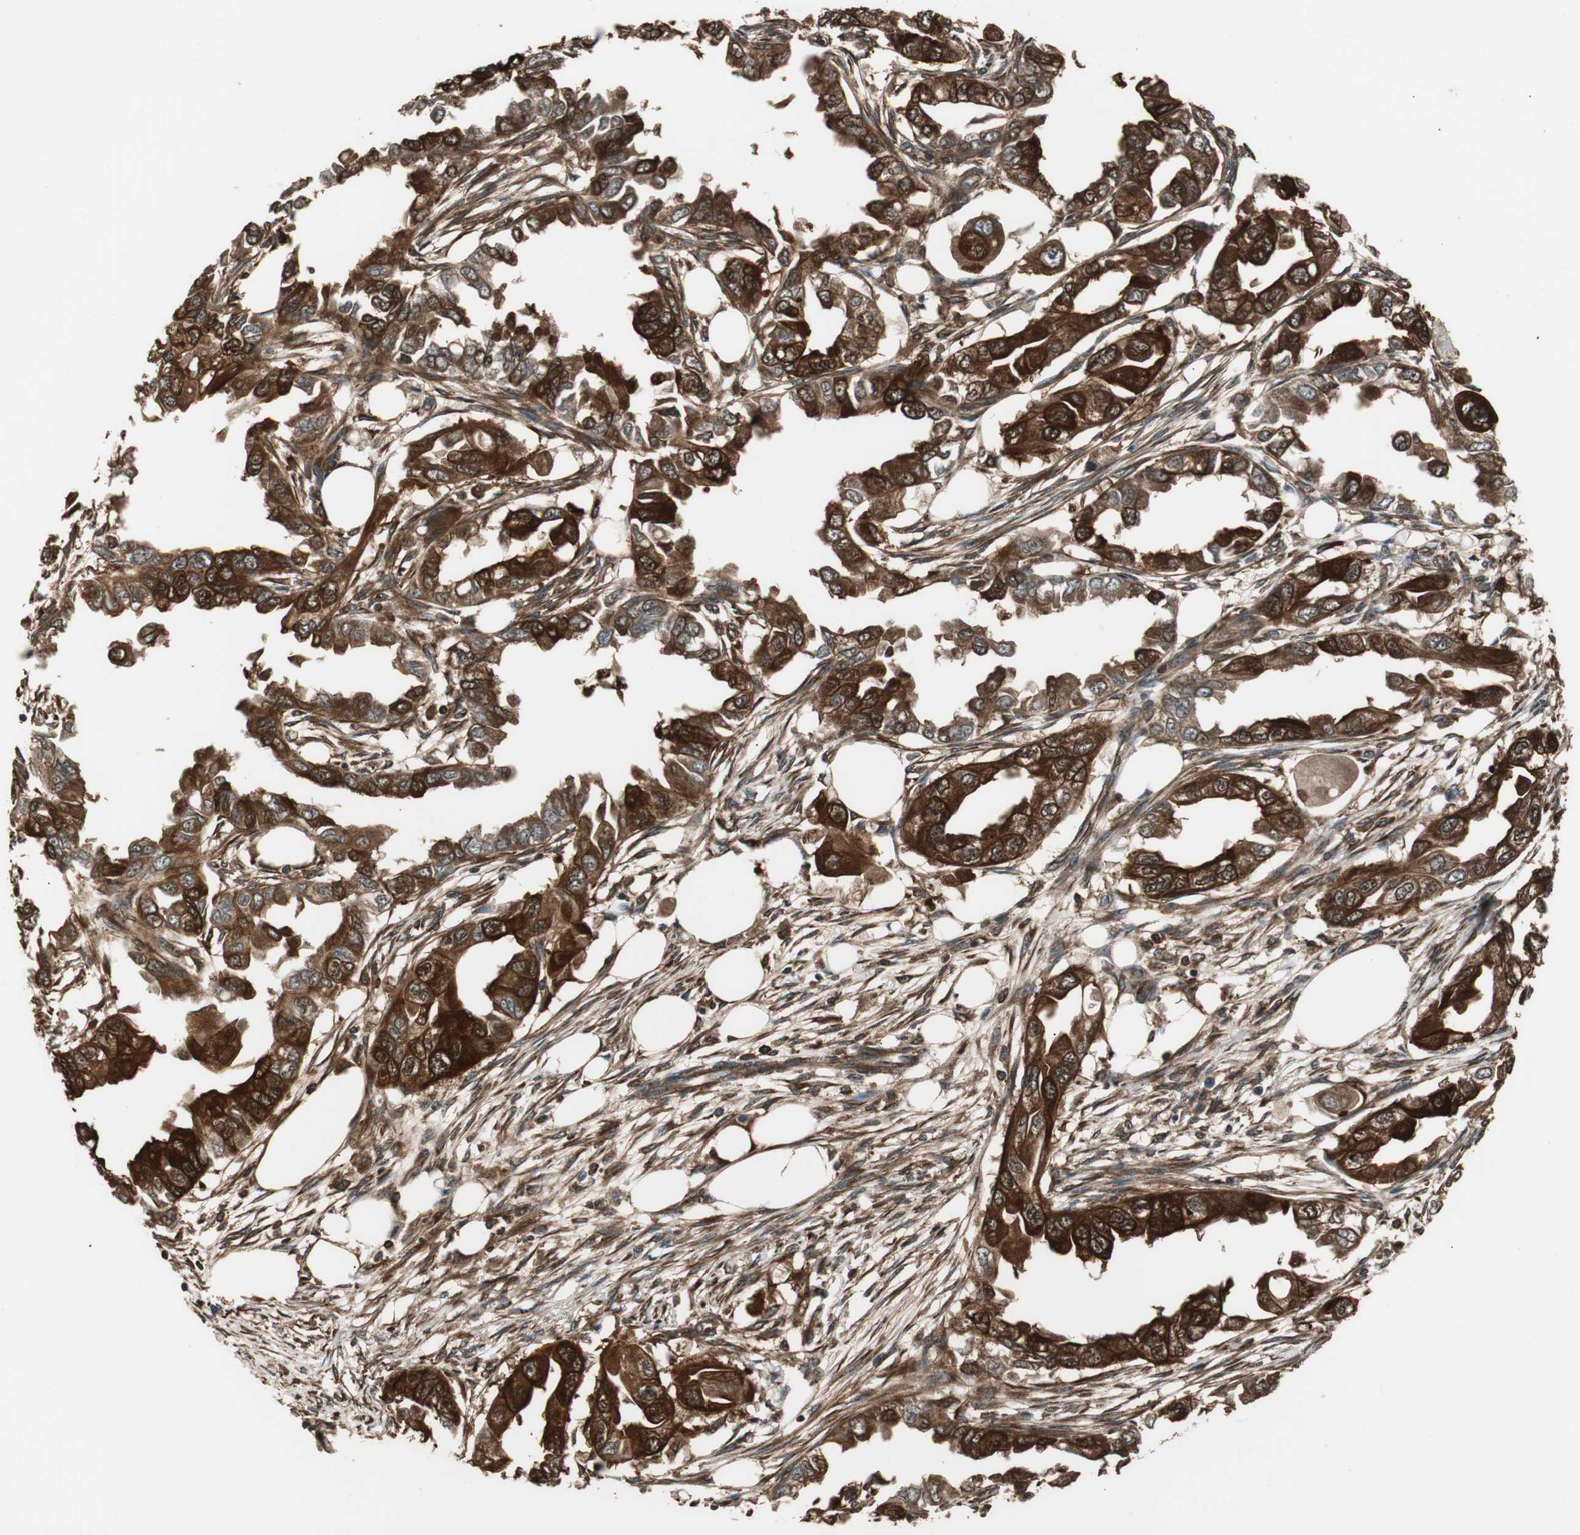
{"staining": {"intensity": "strong", "quantity": ">75%", "location": "cytoplasmic/membranous"}, "tissue": "endometrial cancer", "cell_type": "Tumor cells", "image_type": "cancer", "snomed": [{"axis": "morphology", "description": "Adenocarcinoma, NOS"}, {"axis": "topography", "description": "Endometrium"}], "caption": "A micrograph showing strong cytoplasmic/membranous staining in approximately >75% of tumor cells in endometrial adenocarcinoma, as visualized by brown immunohistochemical staining.", "gene": "CAPNS1", "patient": {"sex": "female", "age": 67}}